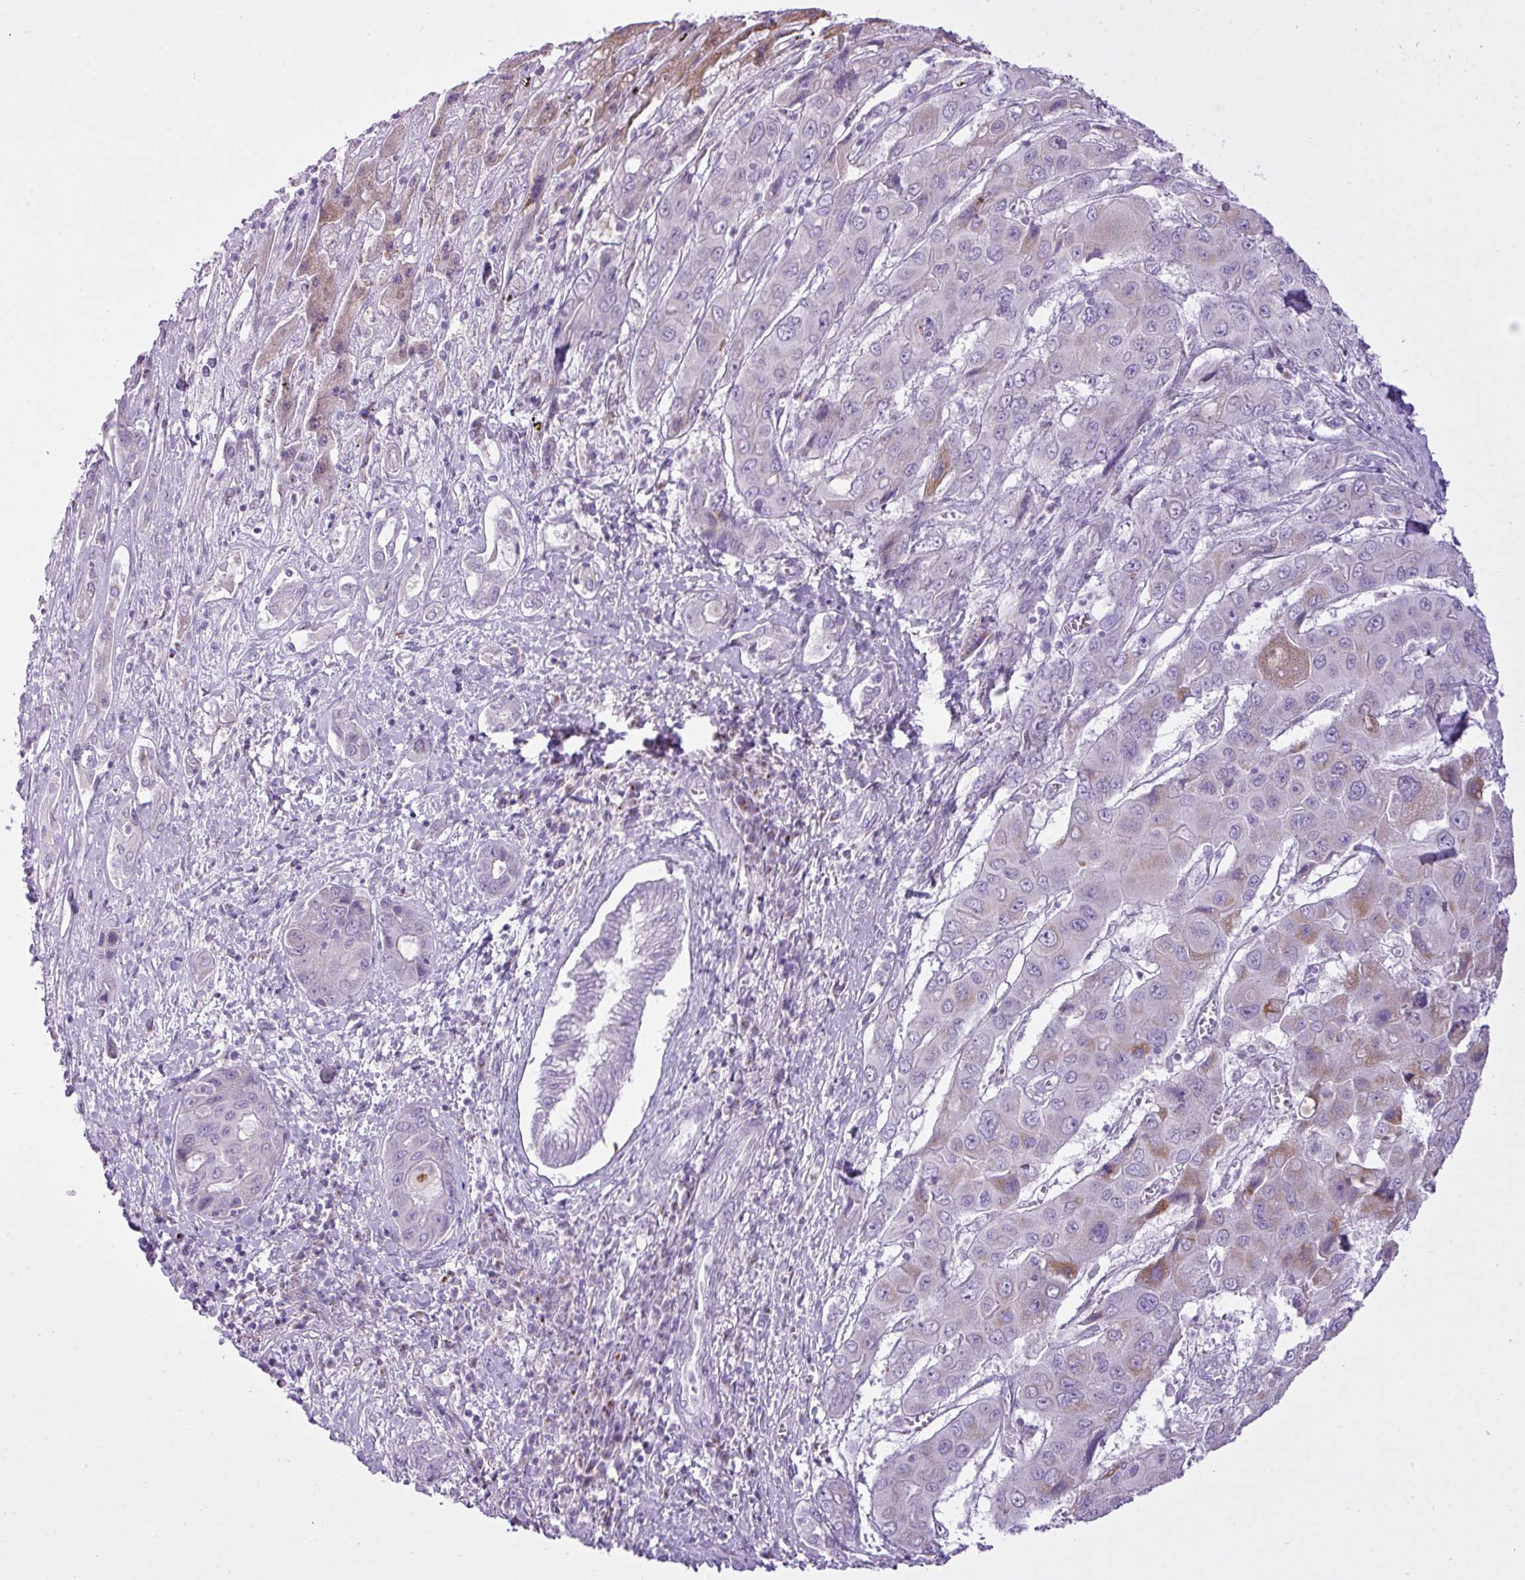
{"staining": {"intensity": "moderate", "quantity": "<25%", "location": "cytoplasmic/membranous"}, "tissue": "liver cancer", "cell_type": "Tumor cells", "image_type": "cancer", "snomed": [{"axis": "morphology", "description": "Cholangiocarcinoma"}, {"axis": "topography", "description": "Liver"}], "caption": "Protein staining exhibits moderate cytoplasmic/membranous expression in about <25% of tumor cells in liver cancer (cholangiocarcinoma).", "gene": "FAM43A", "patient": {"sex": "male", "age": 67}}